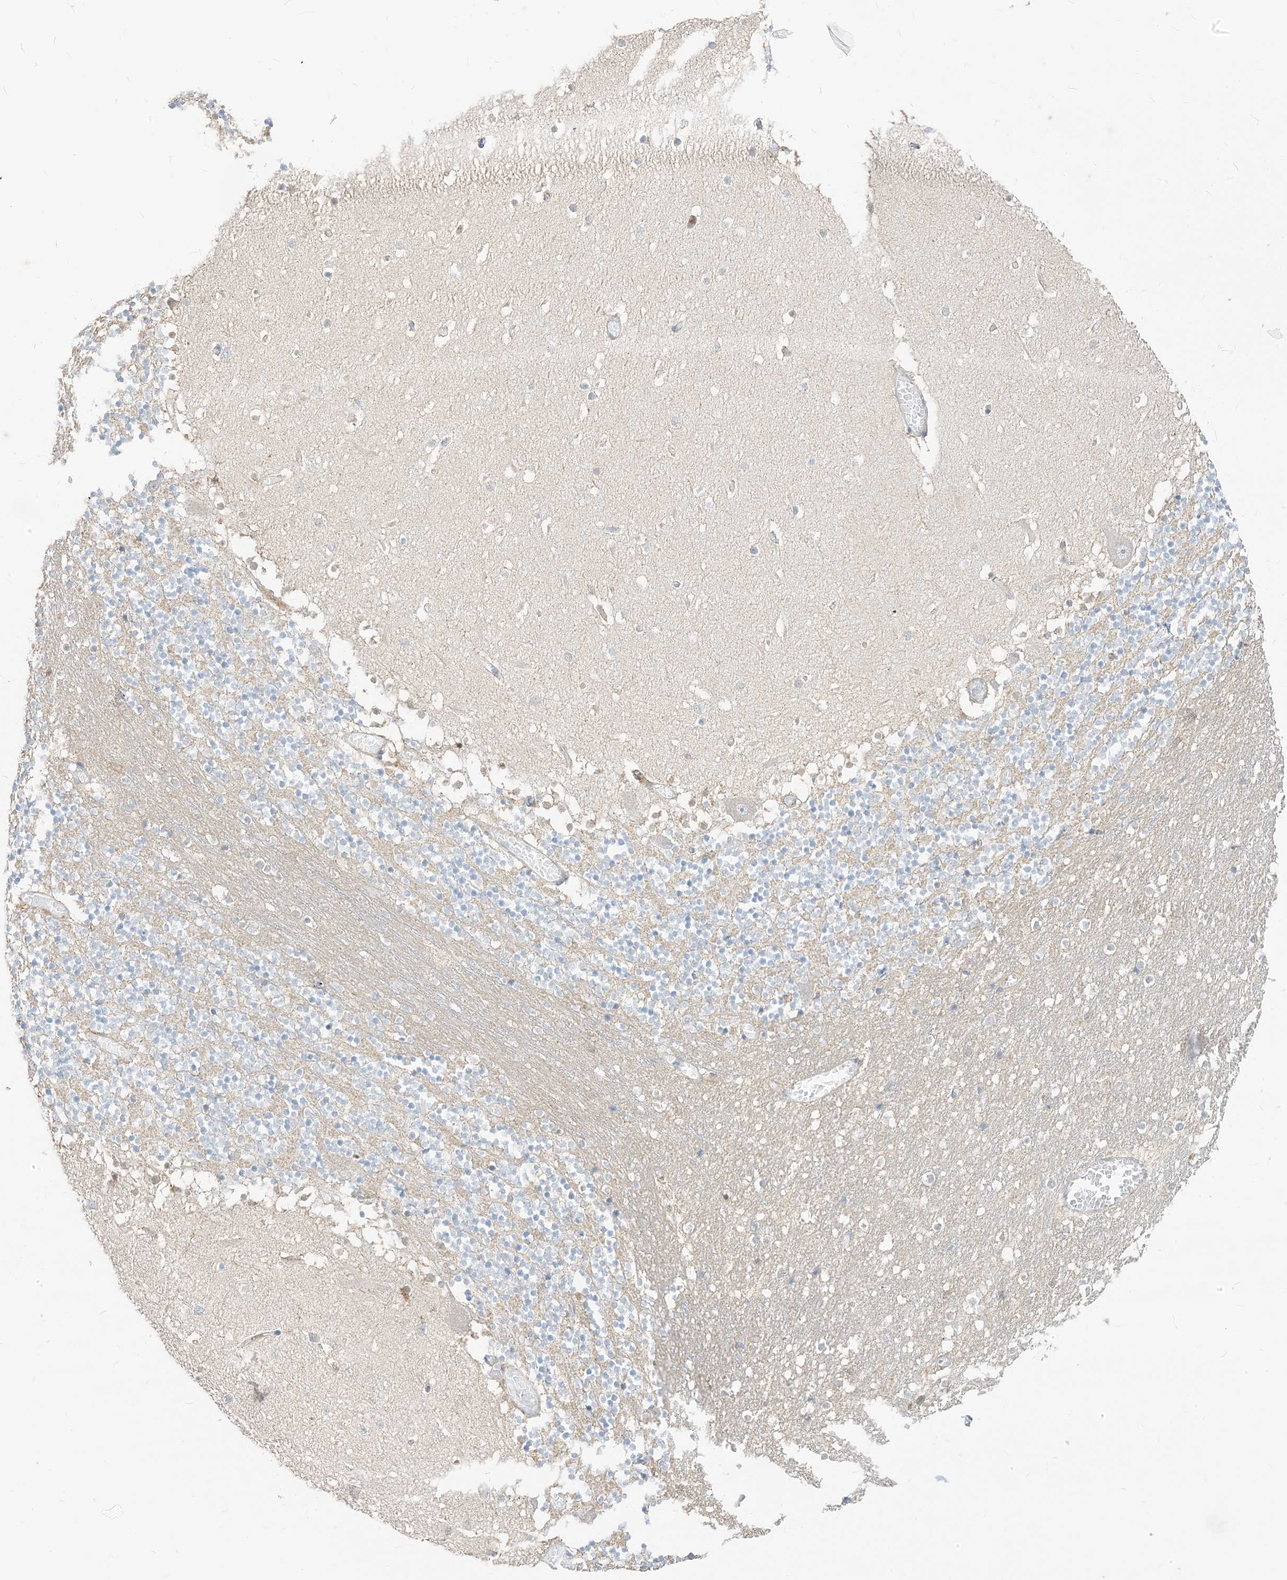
{"staining": {"intensity": "weak", "quantity": "25%-75%", "location": "cytoplasmic/membranous"}, "tissue": "cerebellum", "cell_type": "Cells in granular layer", "image_type": "normal", "snomed": [{"axis": "morphology", "description": "Normal tissue, NOS"}, {"axis": "topography", "description": "Cerebellum"}], "caption": "High-magnification brightfield microscopy of benign cerebellum stained with DAB (3,3'-diaminobenzidine) (brown) and counterstained with hematoxylin (blue). cells in granular layer exhibit weak cytoplasmic/membranous expression is seen in approximately25%-75% of cells. (DAB = brown stain, brightfield microscopy at high magnification).", "gene": "NAGK", "patient": {"sex": "female", "age": 28}}